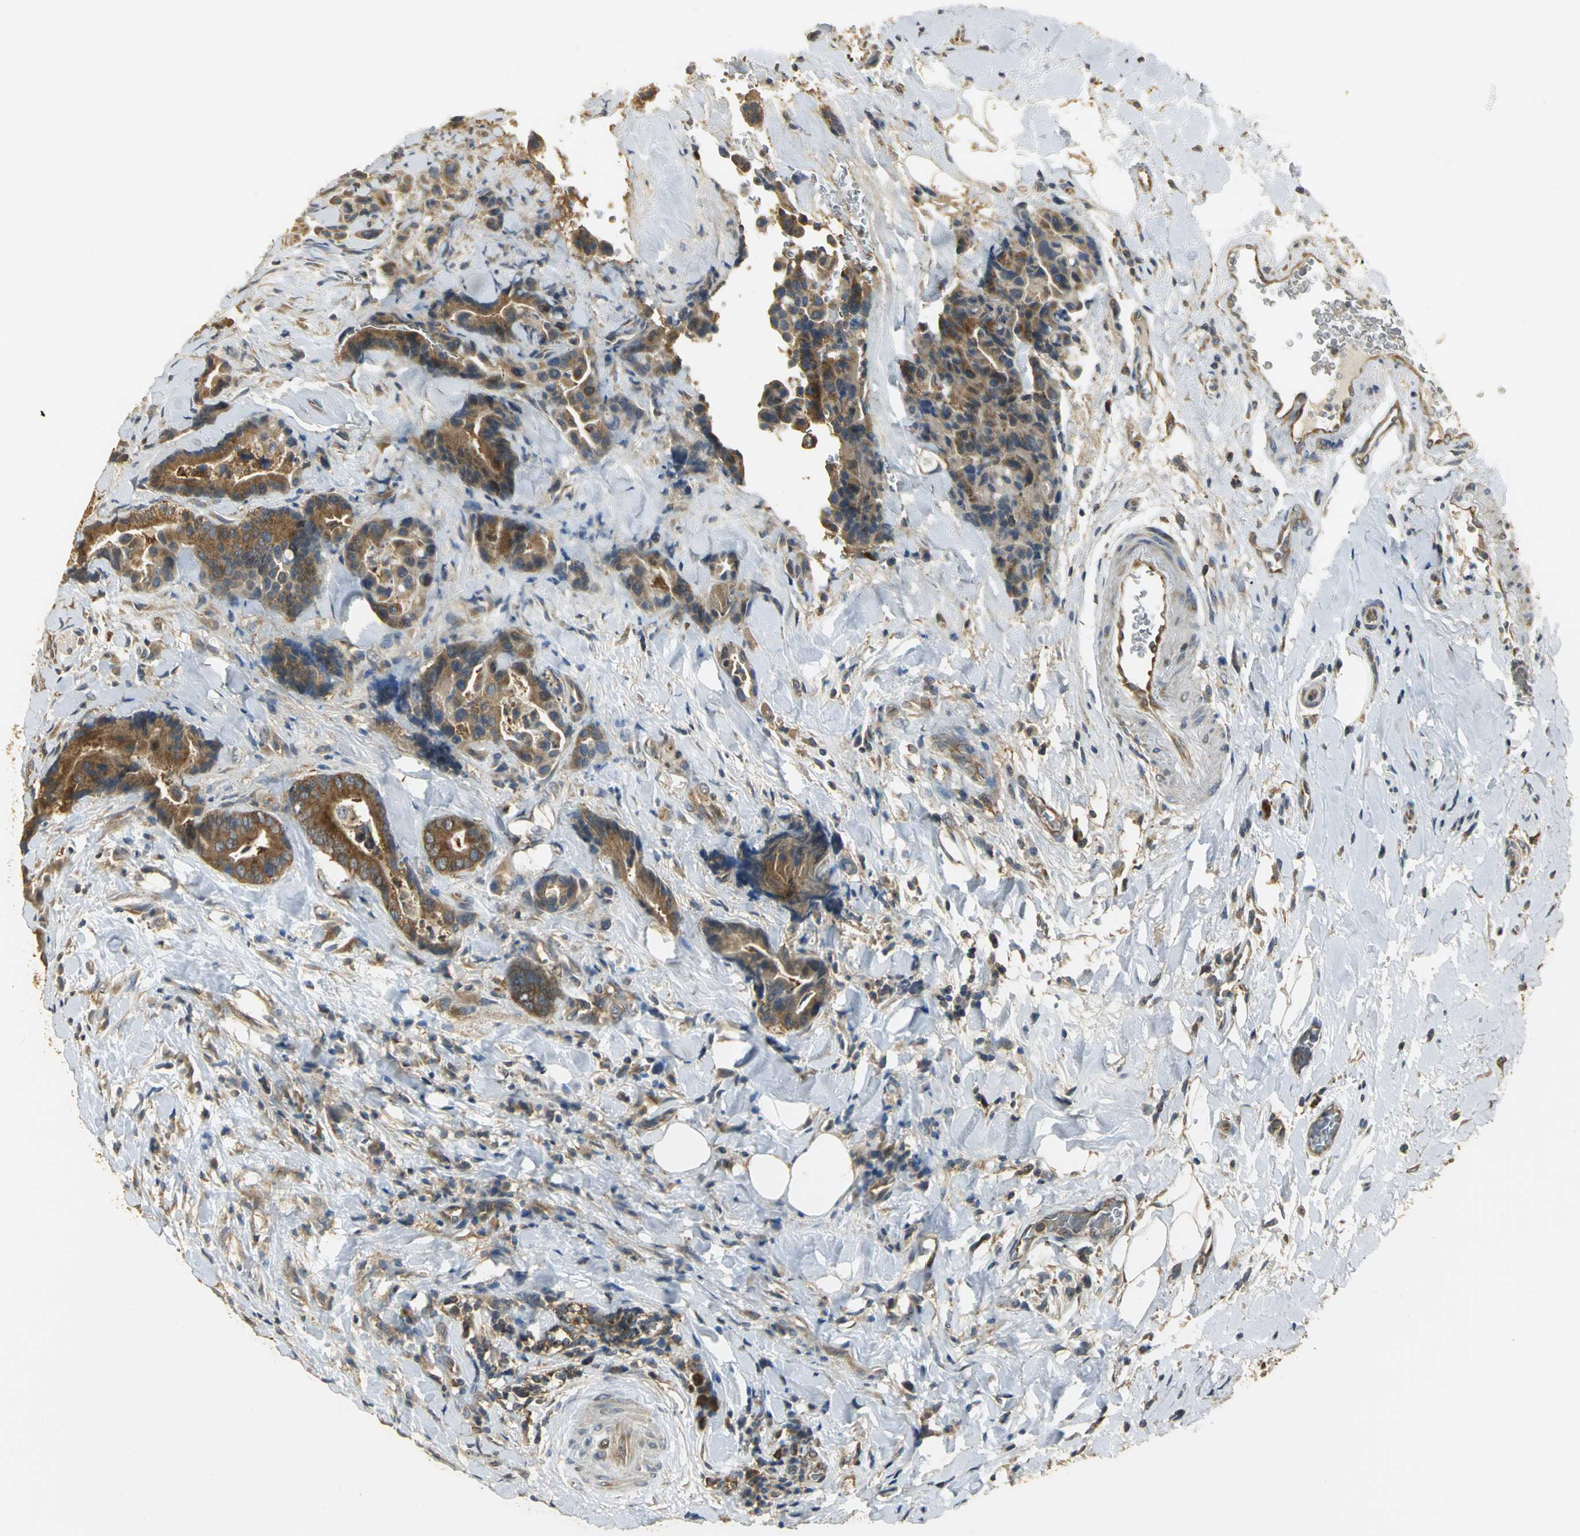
{"staining": {"intensity": "strong", "quantity": ">75%", "location": "cytoplasmic/membranous"}, "tissue": "colorectal cancer", "cell_type": "Tumor cells", "image_type": "cancer", "snomed": [{"axis": "morphology", "description": "Normal tissue, NOS"}, {"axis": "morphology", "description": "Adenocarcinoma, NOS"}, {"axis": "topography", "description": "Colon"}], "caption": "Immunohistochemistry (IHC) of human colorectal adenocarcinoma reveals high levels of strong cytoplasmic/membranous staining in approximately >75% of tumor cells.", "gene": "RARS1", "patient": {"sex": "male", "age": 82}}